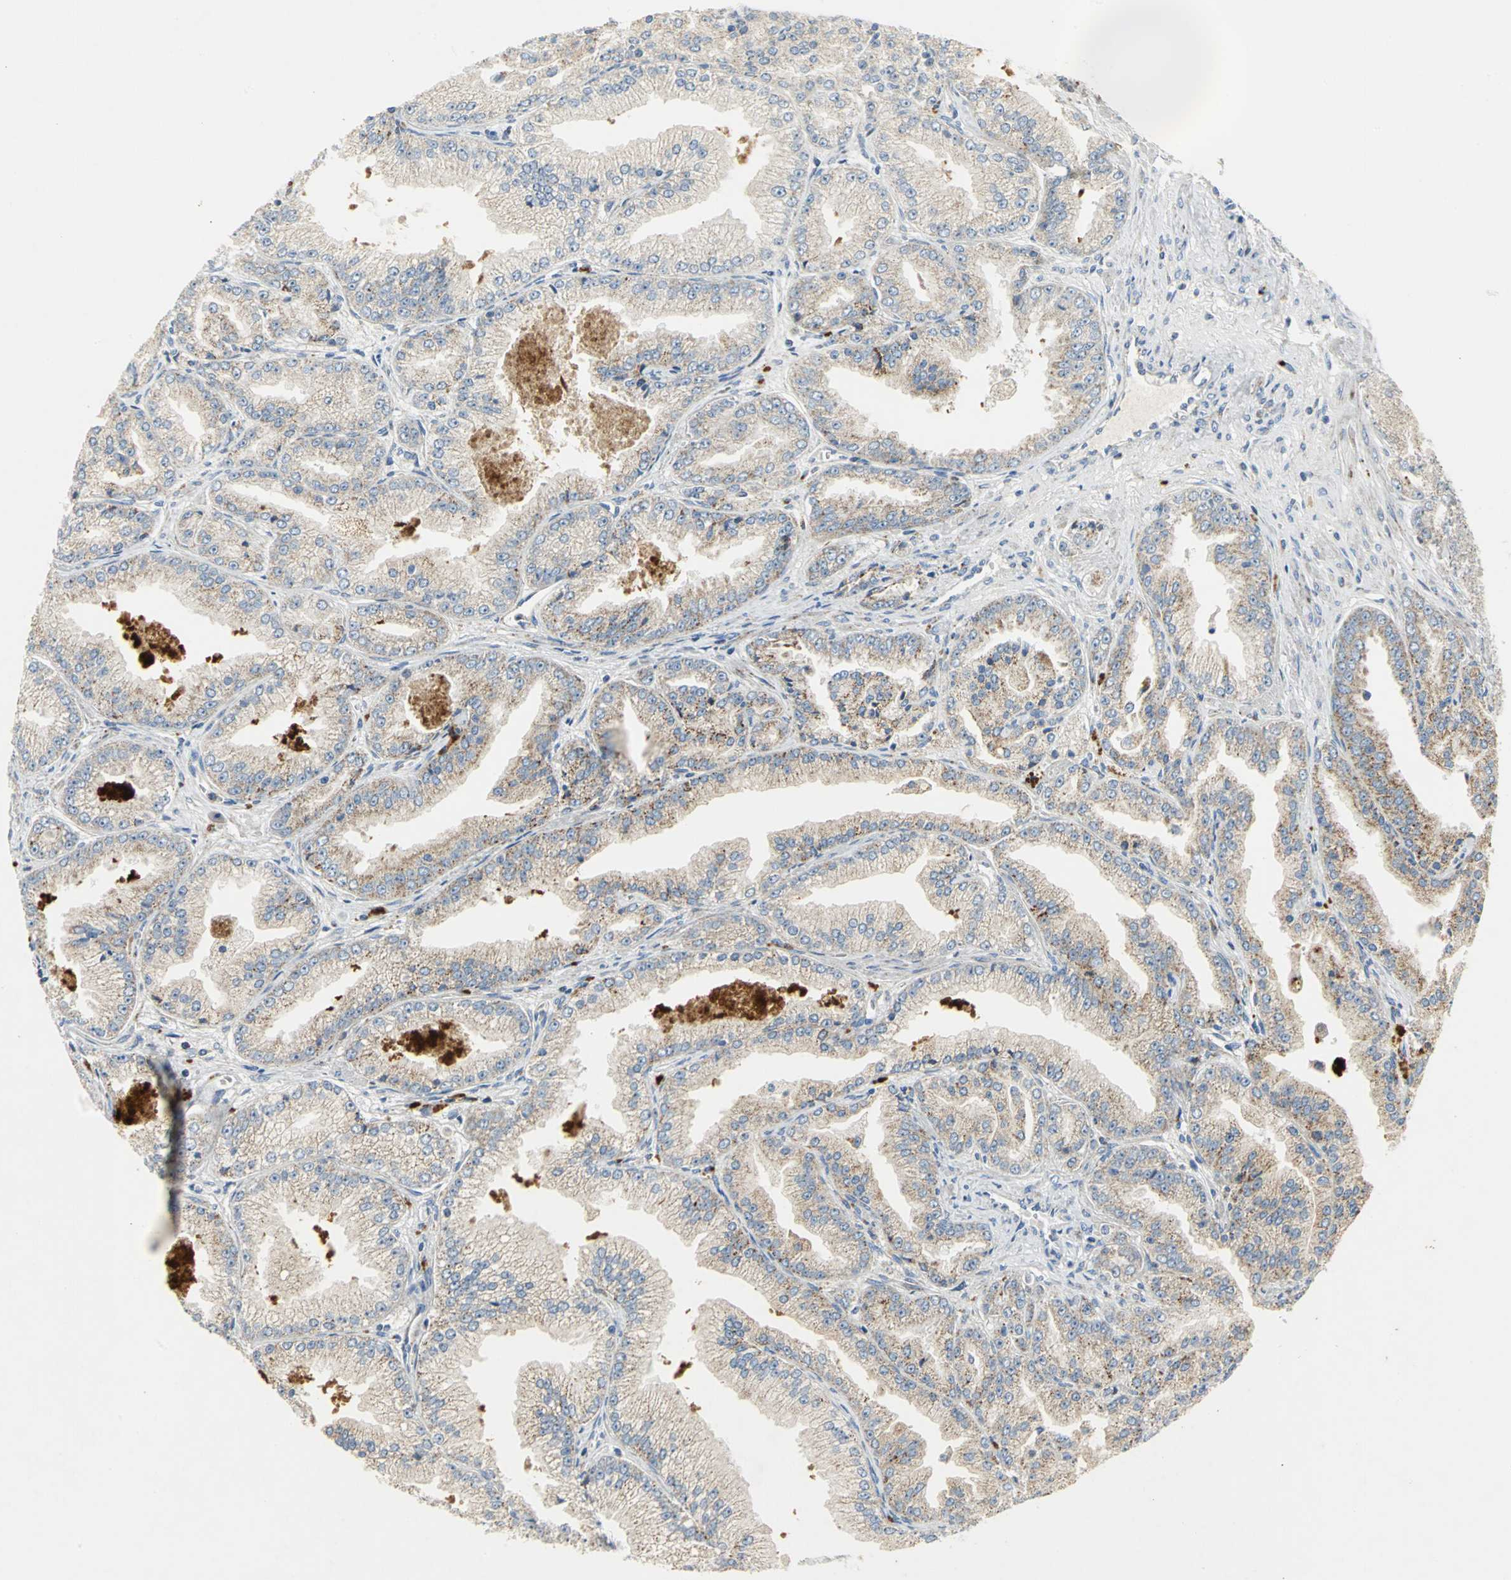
{"staining": {"intensity": "moderate", "quantity": "25%-75%", "location": "cytoplasmic/membranous"}, "tissue": "prostate cancer", "cell_type": "Tumor cells", "image_type": "cancer", "snomed": [{"axis": "morphology", "description": "Adenocarcinoma, High grade"}, {"axis": "topography", "description": "Prostate"}], "caption": "Prostate cancer stained for a protein (brown) reveals moderate cytoplasmic/membranous positive staining in approximately 25%-75% of tumor cells.", "gene": "SPPL2B", "patient": {"sex": "male", "age": 61}}